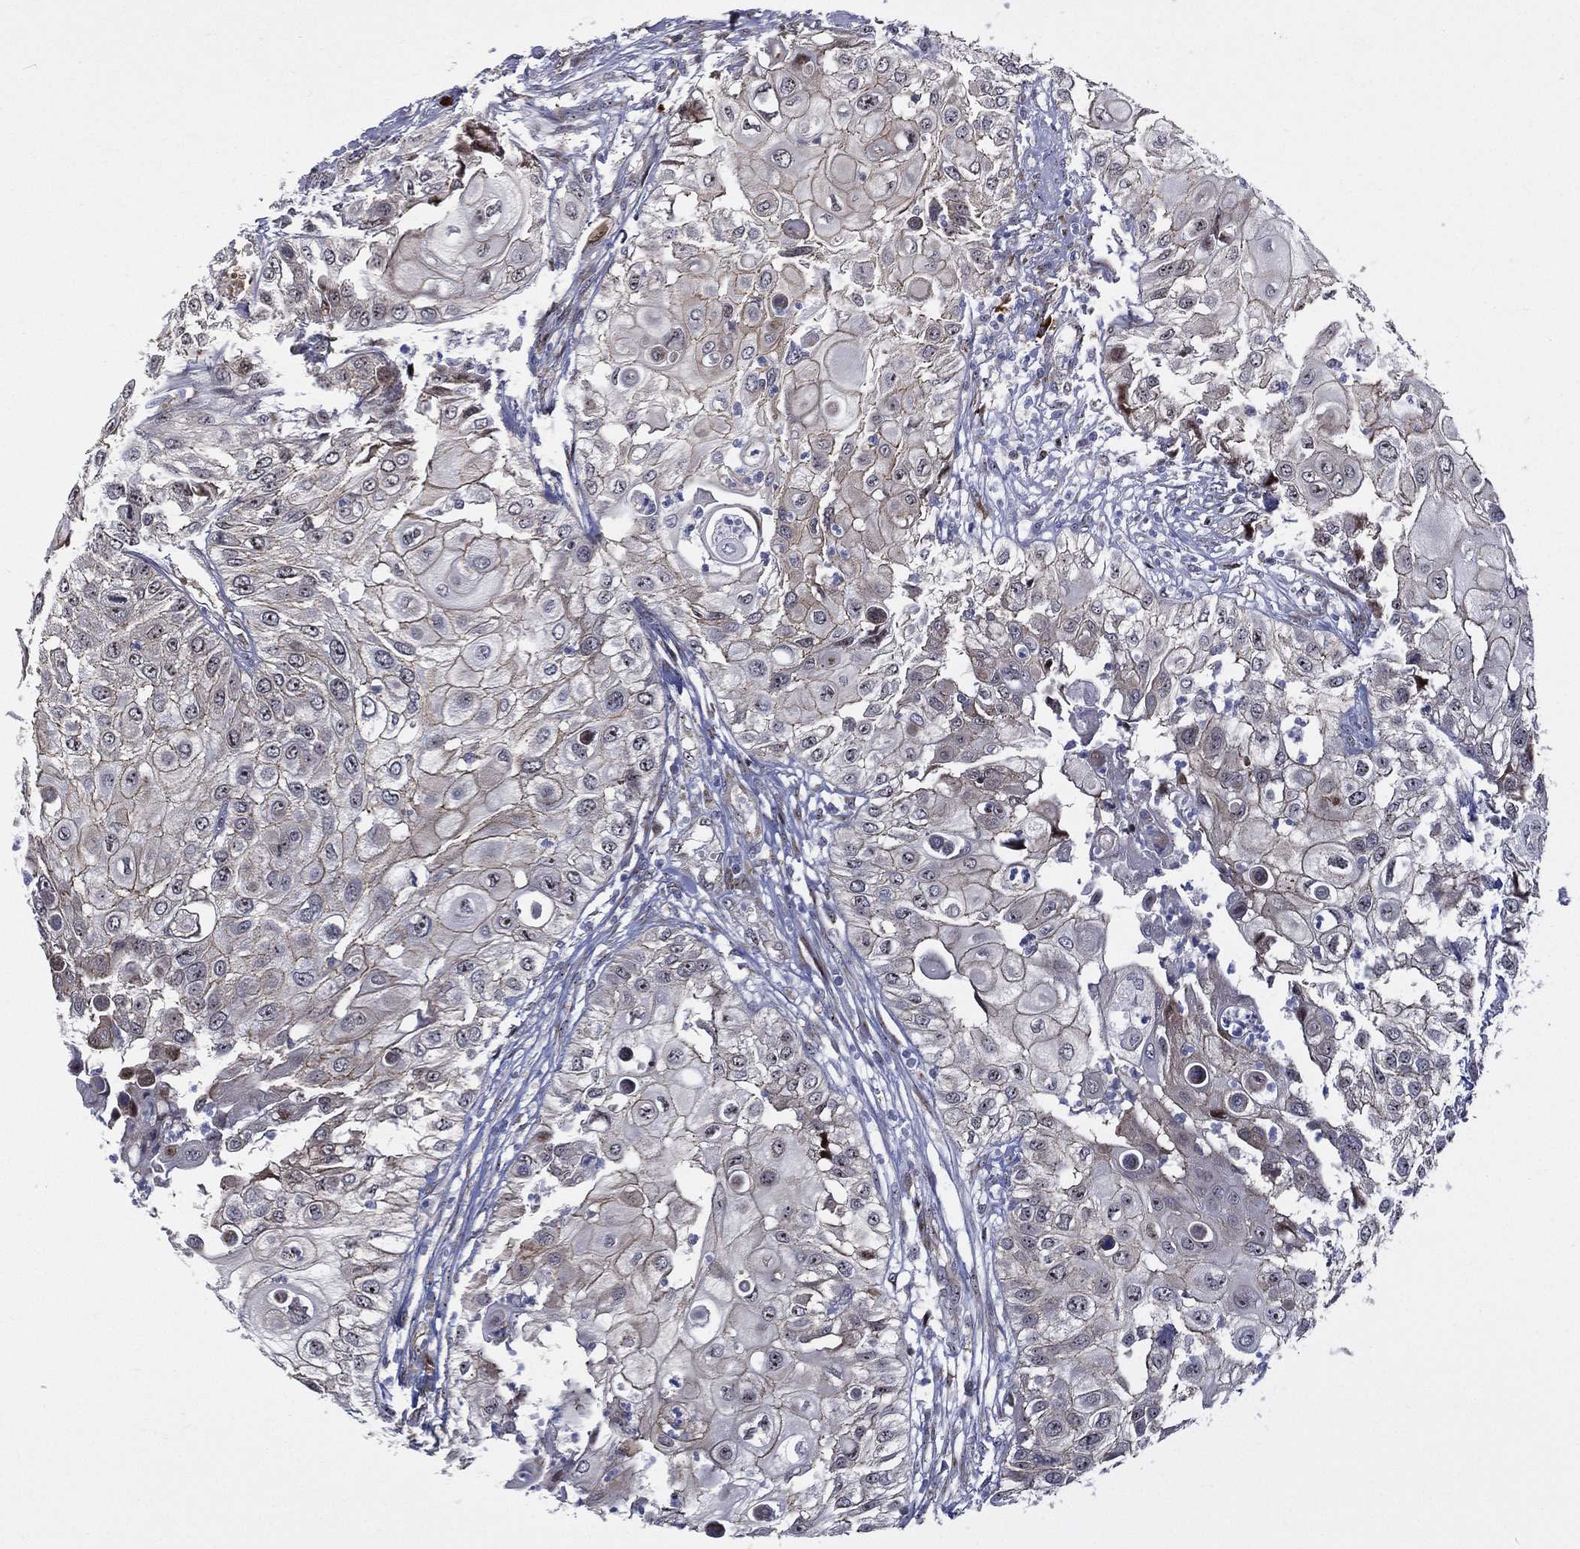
{"staining": {"intensity": "strong", "quantity": "<25%", "location": "nuclear"}, "tissue": "urothelial cancer", "cell_type": "Tumor cells", "image_type": "cancer", "snomed": [{"axis": "morphology", "description": "Urothelial carcinoma, High grade"}, {"axis": "topography", "description": "Urinary bladder"}], "caption": "Immunohistochemistry photomicrograph of neoplastic tissue: human urothelial carcinoma (high-grade) stained using immunohistochemistry demonstrates medium levels of strong protein expression localized specifically in the nuclear of tumor cells, appearing as a nuclear brown color.", "gene": "VHL", "patient": {"sex": "female", "age": 79}}